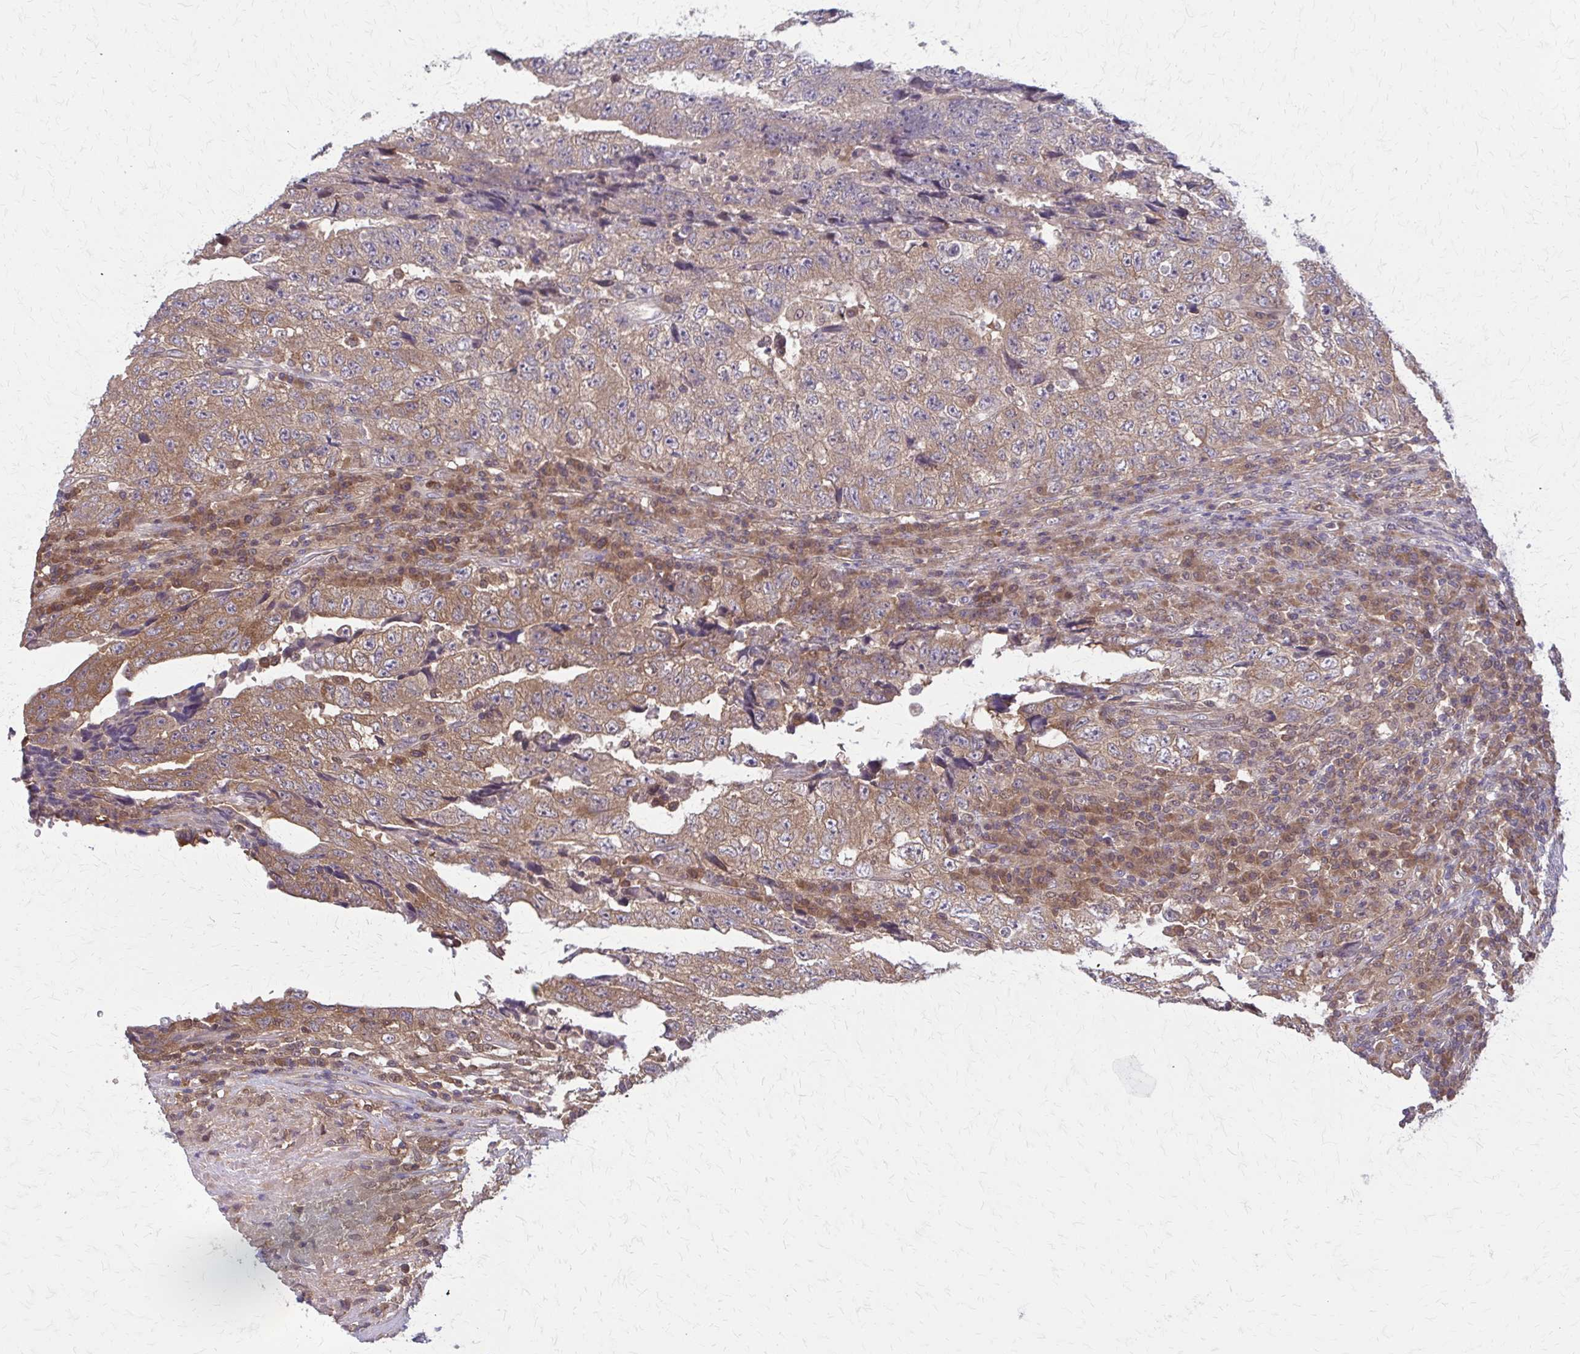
{"staining": {"intensity": "moderate", "quantity": ">75%", "location": "cytoplasmic/membranous"}, "tissue": "testis cancer", "cell_type": "Tumor cells", "image_type": "cancer", "snomed": [{"axis": "morphology", "description": "Necrosis, NOS"}, {"axis": "morphology", "description": "Carcinoma, Embryonal, NOS"}, {"axis": "topography", "description": "Testis"}], "caption": "Testis cancer stained for a protein demonstrates moderate cytoplasmic/membranous positivity in tumor cells. (brown staining indicates protein expression, while blue staining denotes nuclei).", "gene": "NRBF2", "patient": {"sex": "male", "age": 19}}